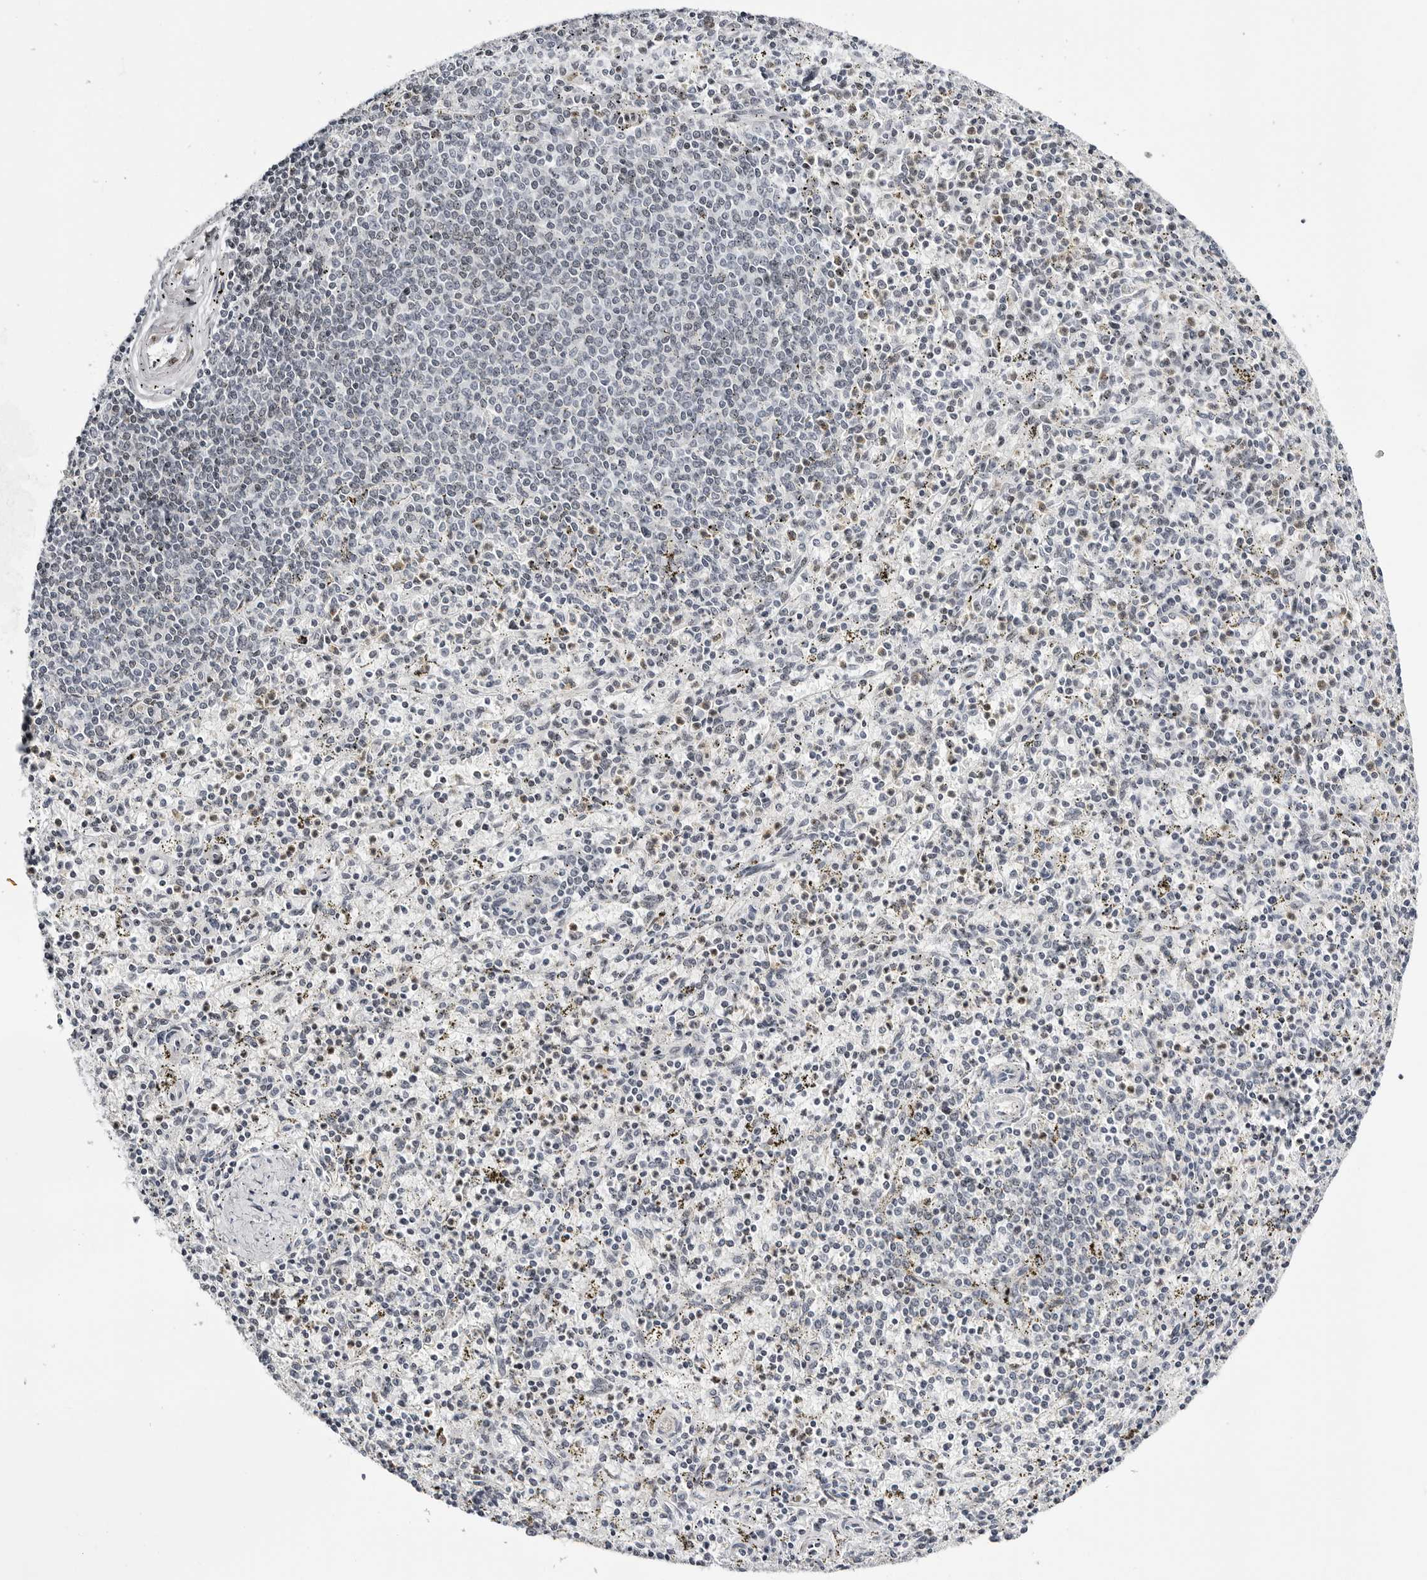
{"staining": {"intensity": "weak", "quantity": "<25%", "location": "nuclear"}, "tissue": "spleen", "cell_type": "Cells in red pulp", "image_type": "normal", "snomed": [{"axis": "morphology", "description": "Normal tissue, NOS"}, {"axis": "topography", "description": "Spleen"}], "caption": "This is a photomicrograph of immunohistochemistry staining of benign spleen, which shows no staining in cells in red pulp.", "gene": "VEZF1", "patient": {"sex": "male", "age": 72}}